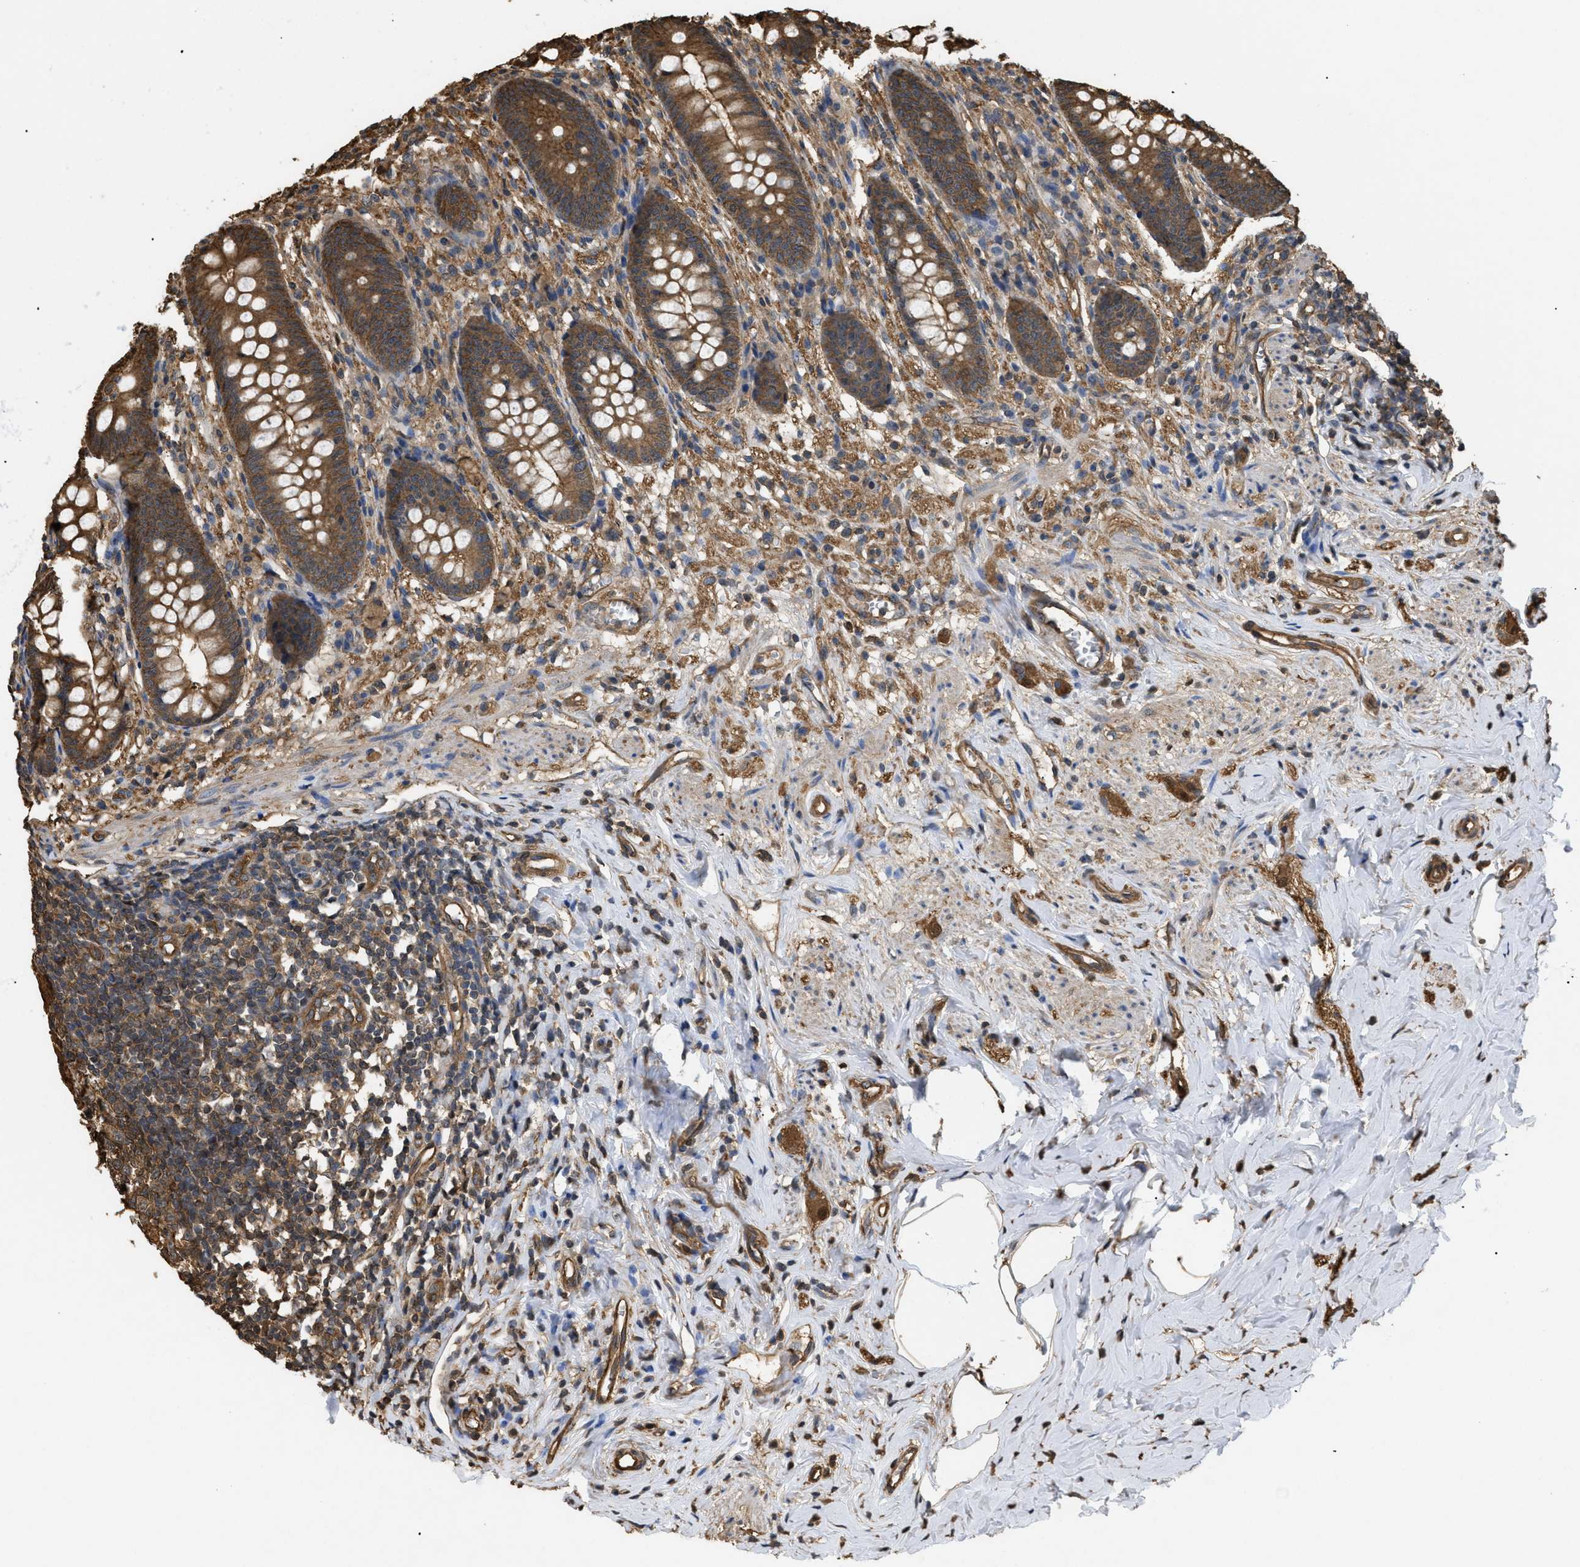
{"staining": {"intensity": "strong", "quantity": ">75%", "location": "cytoplasmic/membranous"}, "tissue": "appendix", "cell_type": "Glandular cells", "image_type": "normal", "snomed": [{"axis": "morphology", "description": "Normal tissue, NOS"}, {"axis": "topography", "description": "Appendix"}], "caption": "Immunohistochemical staining of normal appendix demonstrates >75% levels of strong cytoplasmic/membranous protein expression in about >75% of glandular cells.", "gene": "CALM1", "patient": {"sex": "male", "age": 56}}